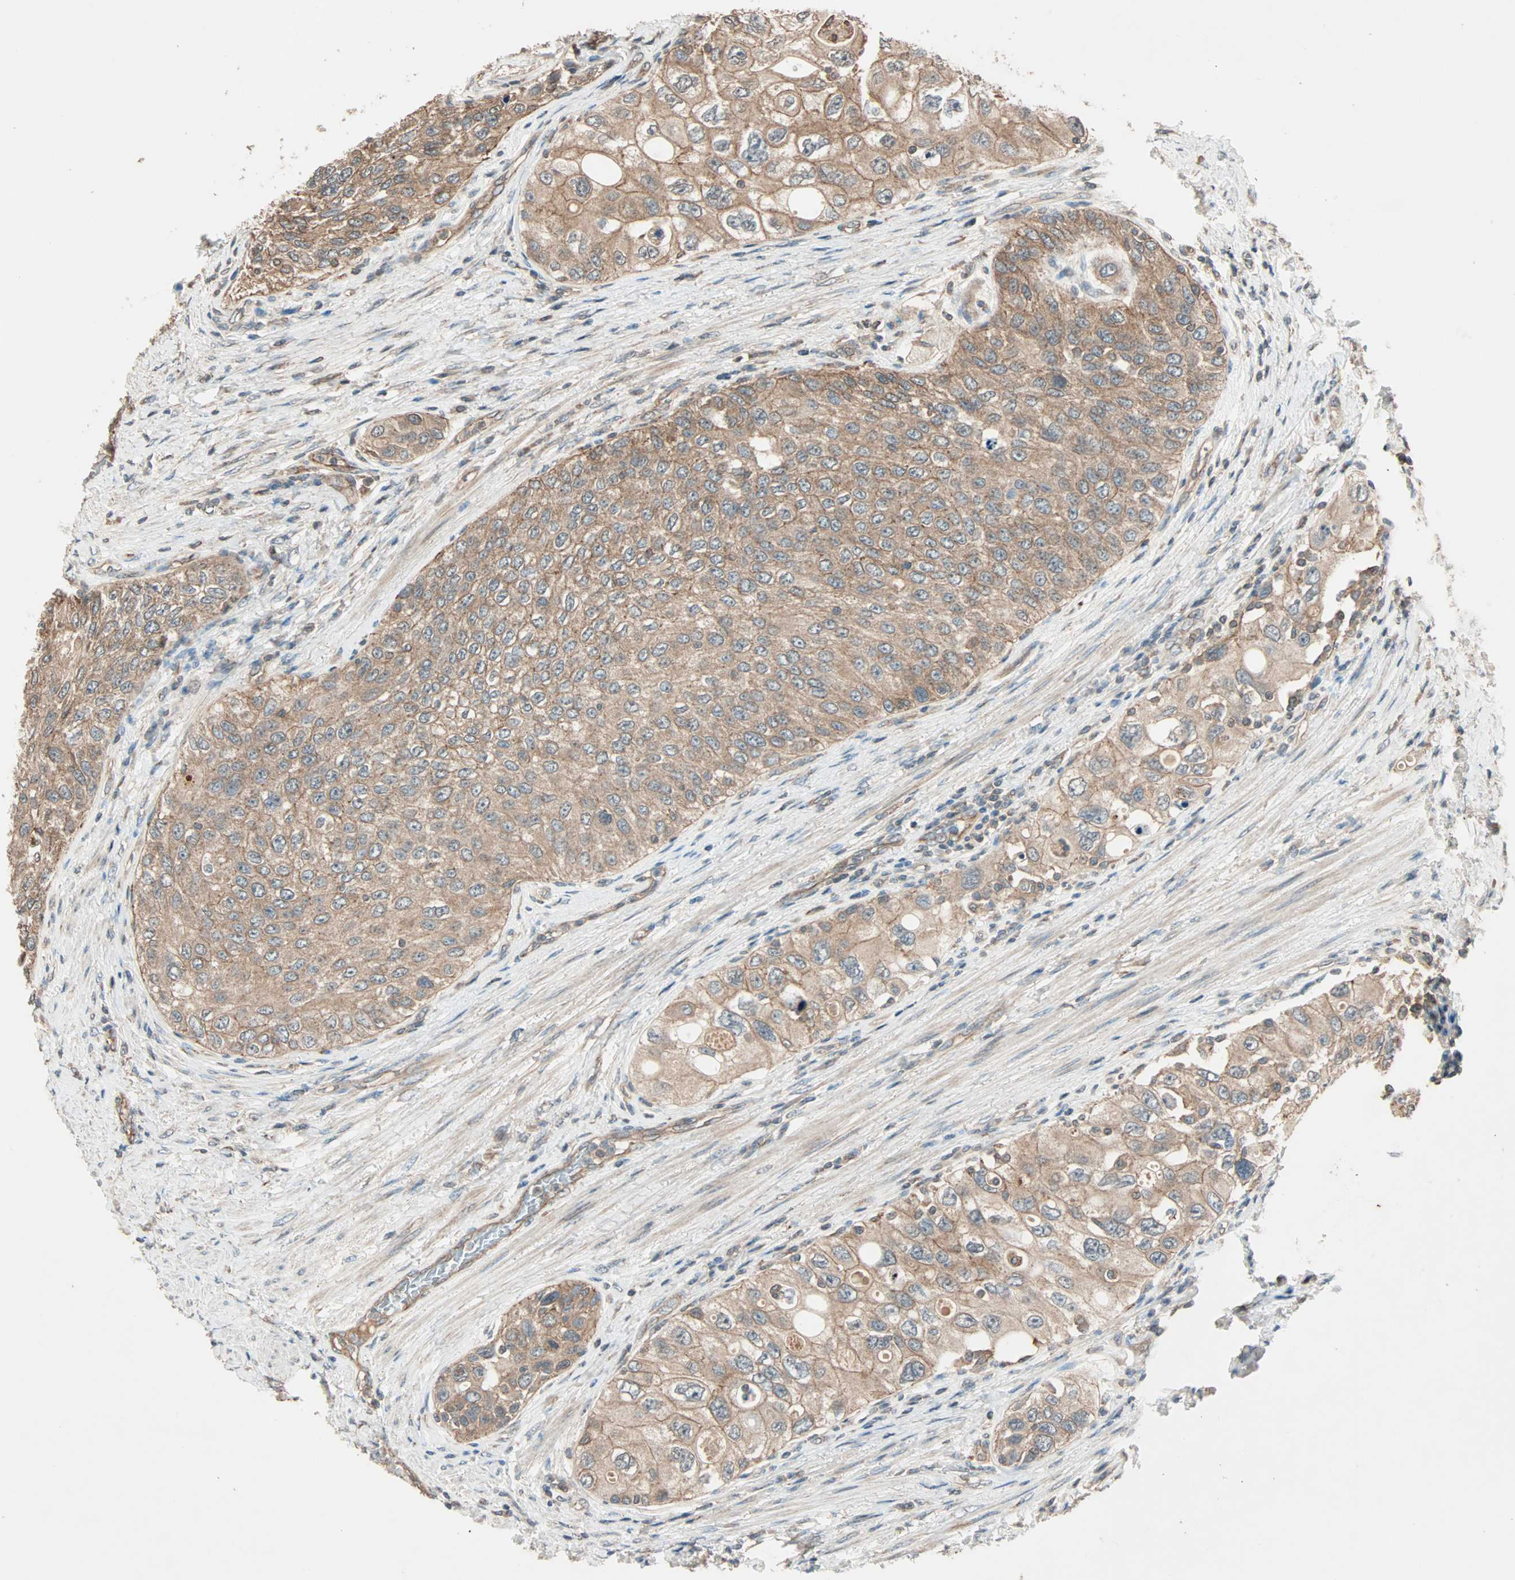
{"staining": {"intensity": "moderate", "quantity": ">75%", "location": "cytoplasmic/membranous"}, "tissue": "urothelial cancer", "cell_type": "Tumor cells", "image_type": "cancer", "snomed": [{"axis": "morphology", "description": "Urothelial carcinoma, High grade"}, {"axis": "topography", "description": "Urinary bladder"}], "caption": "This is a photomicrograph of immunohistochemistry staining of high-grade urothelial carcinoma, which shows moderate staining in the cytoplasmic/membranous of tumor cells.", "gene": "MAP3K21", "patient": {"sex": "female", "age": 56}}